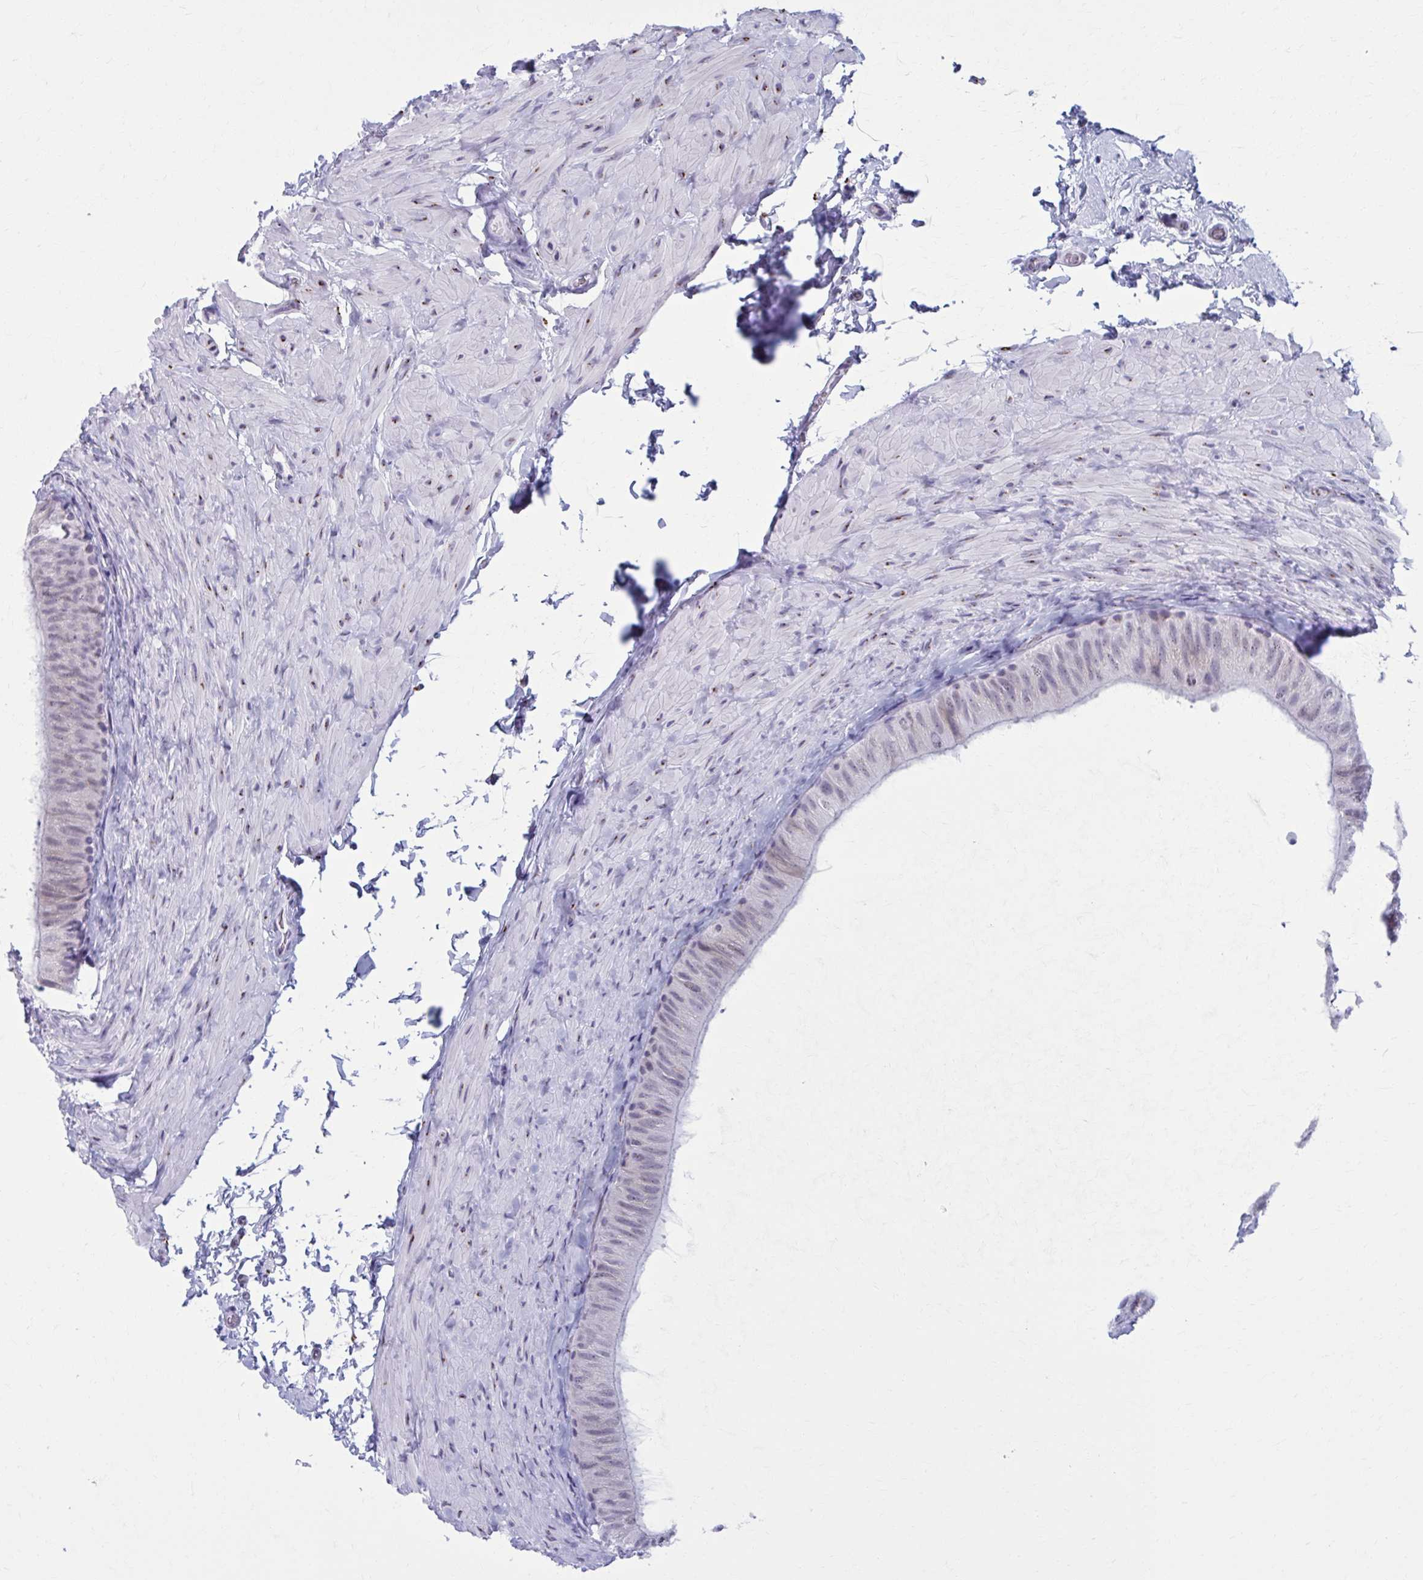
{"staining": {"intensity": "moderate", "quantity": "25%-75%", "location": "cytoplasmic/membranous"}, "tissue": "epididymis", "cell_type": "Glandular cells", "image_type": "normal", "snomed": [{"axis": "morphology", "description": "Normal tissue, NOS"}, {"axis": "topography", "description": "Epididymis, spermatic cord, NOS"}, {"axis": "topography", "description": "Epididymis"}], "caption": "Brown immunohistochemical staining in benign human epididymis demonstrates moderate cytoplasmic/membranous positivity in approximately 25%-75% of glandular cells.", "gene": "ZNF682", "patient": {"sex": "male", "age": 31}}